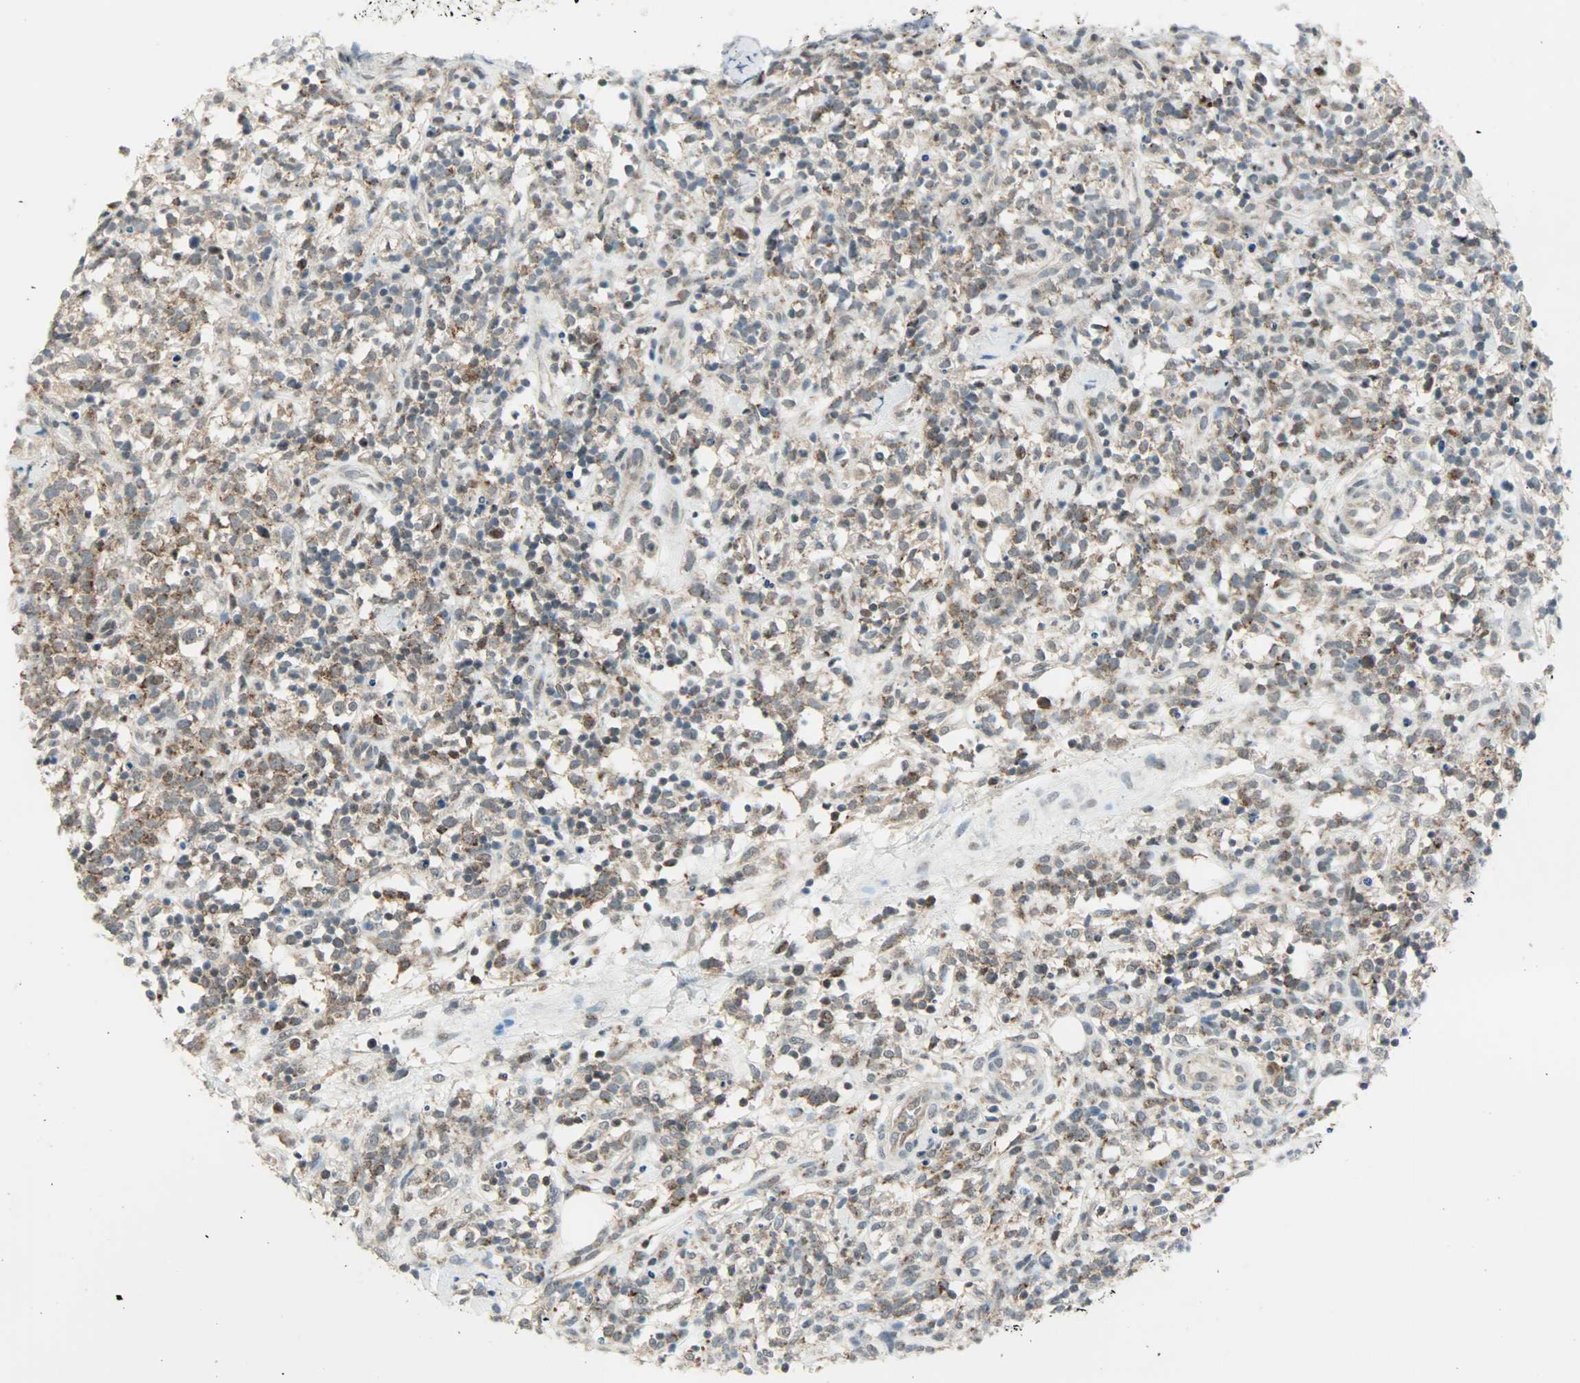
{"staining": {"intensity": "moderate", "quantity": ">75%", "location": "cytoplasmic/membranous"}, "tissue": "lymphoma", "cell_type": "Tumor cells", "image_type": "cancer", "snomed": [{"axis": "morphology", "description": "Malignant lymphoma, non-Hodgkin's type, High grade"}, {"axis": "topography", "description": "Lymph node"}], "caption": "Protein staining by immunohistochemistry displays moderate cytoplasmic/membranous expression in about >75% of tumor cells in lymphoma.", "gene": "IL15", "patient": {"sex": "female", "age": 73}}